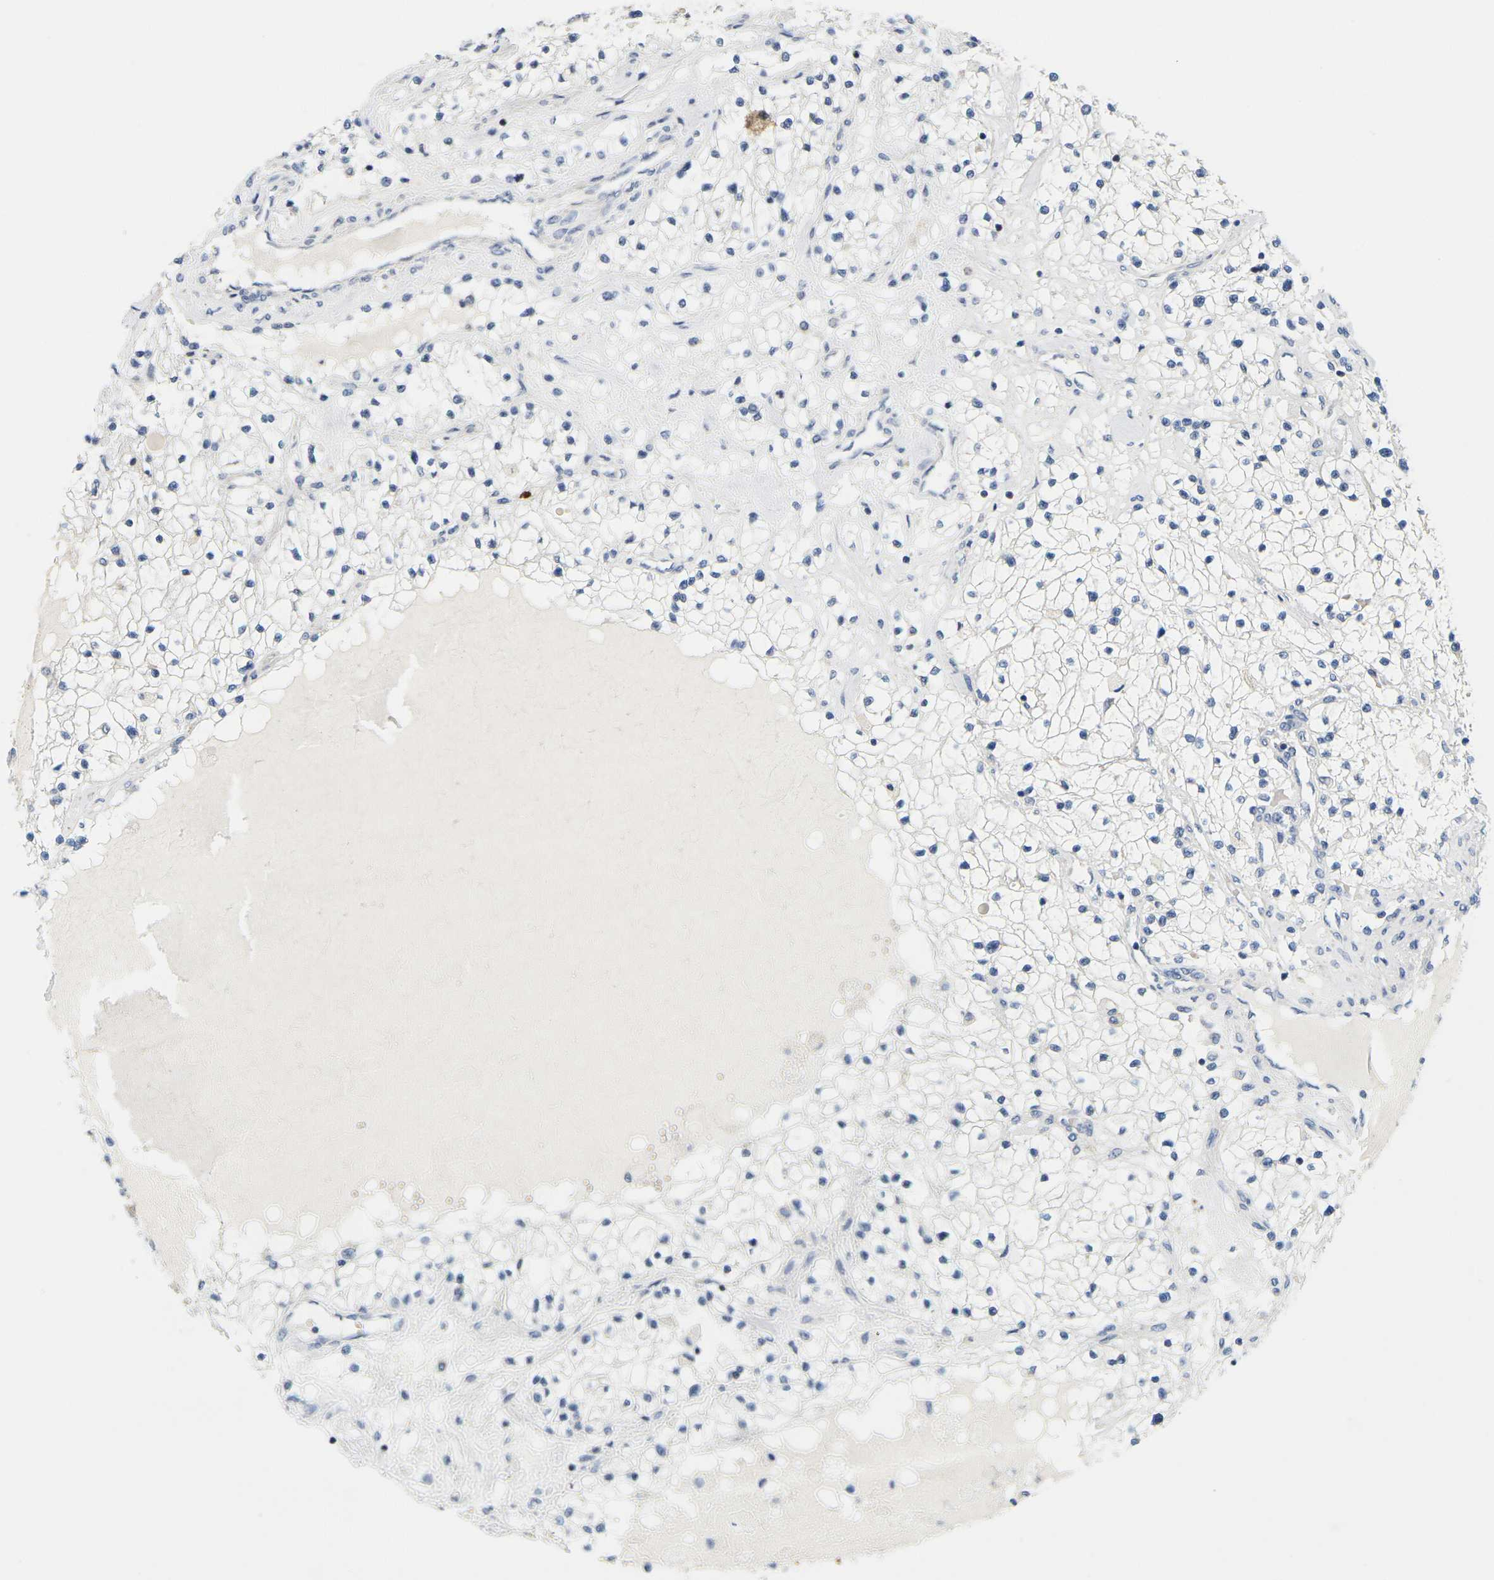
{"staining": {"intensity": "negative", "quantity": "none", "location": "none"}, "tissue": "renal cancer", "cell_type": "Tumor cells", "image_type": "cancer", "snomed": [{"axis": "morphology", "description": "Adenocarcinoma, NOS"}, {"axis": "topography", "description": "Kidney"}], "caption": "High power microscopy histopathology image of an immunohistochemistry micrograph of renal cancer, revealing no significant expression in tumor cells.", "gene": "KLK5", "patient": {"sex": "male", "age": 68}}